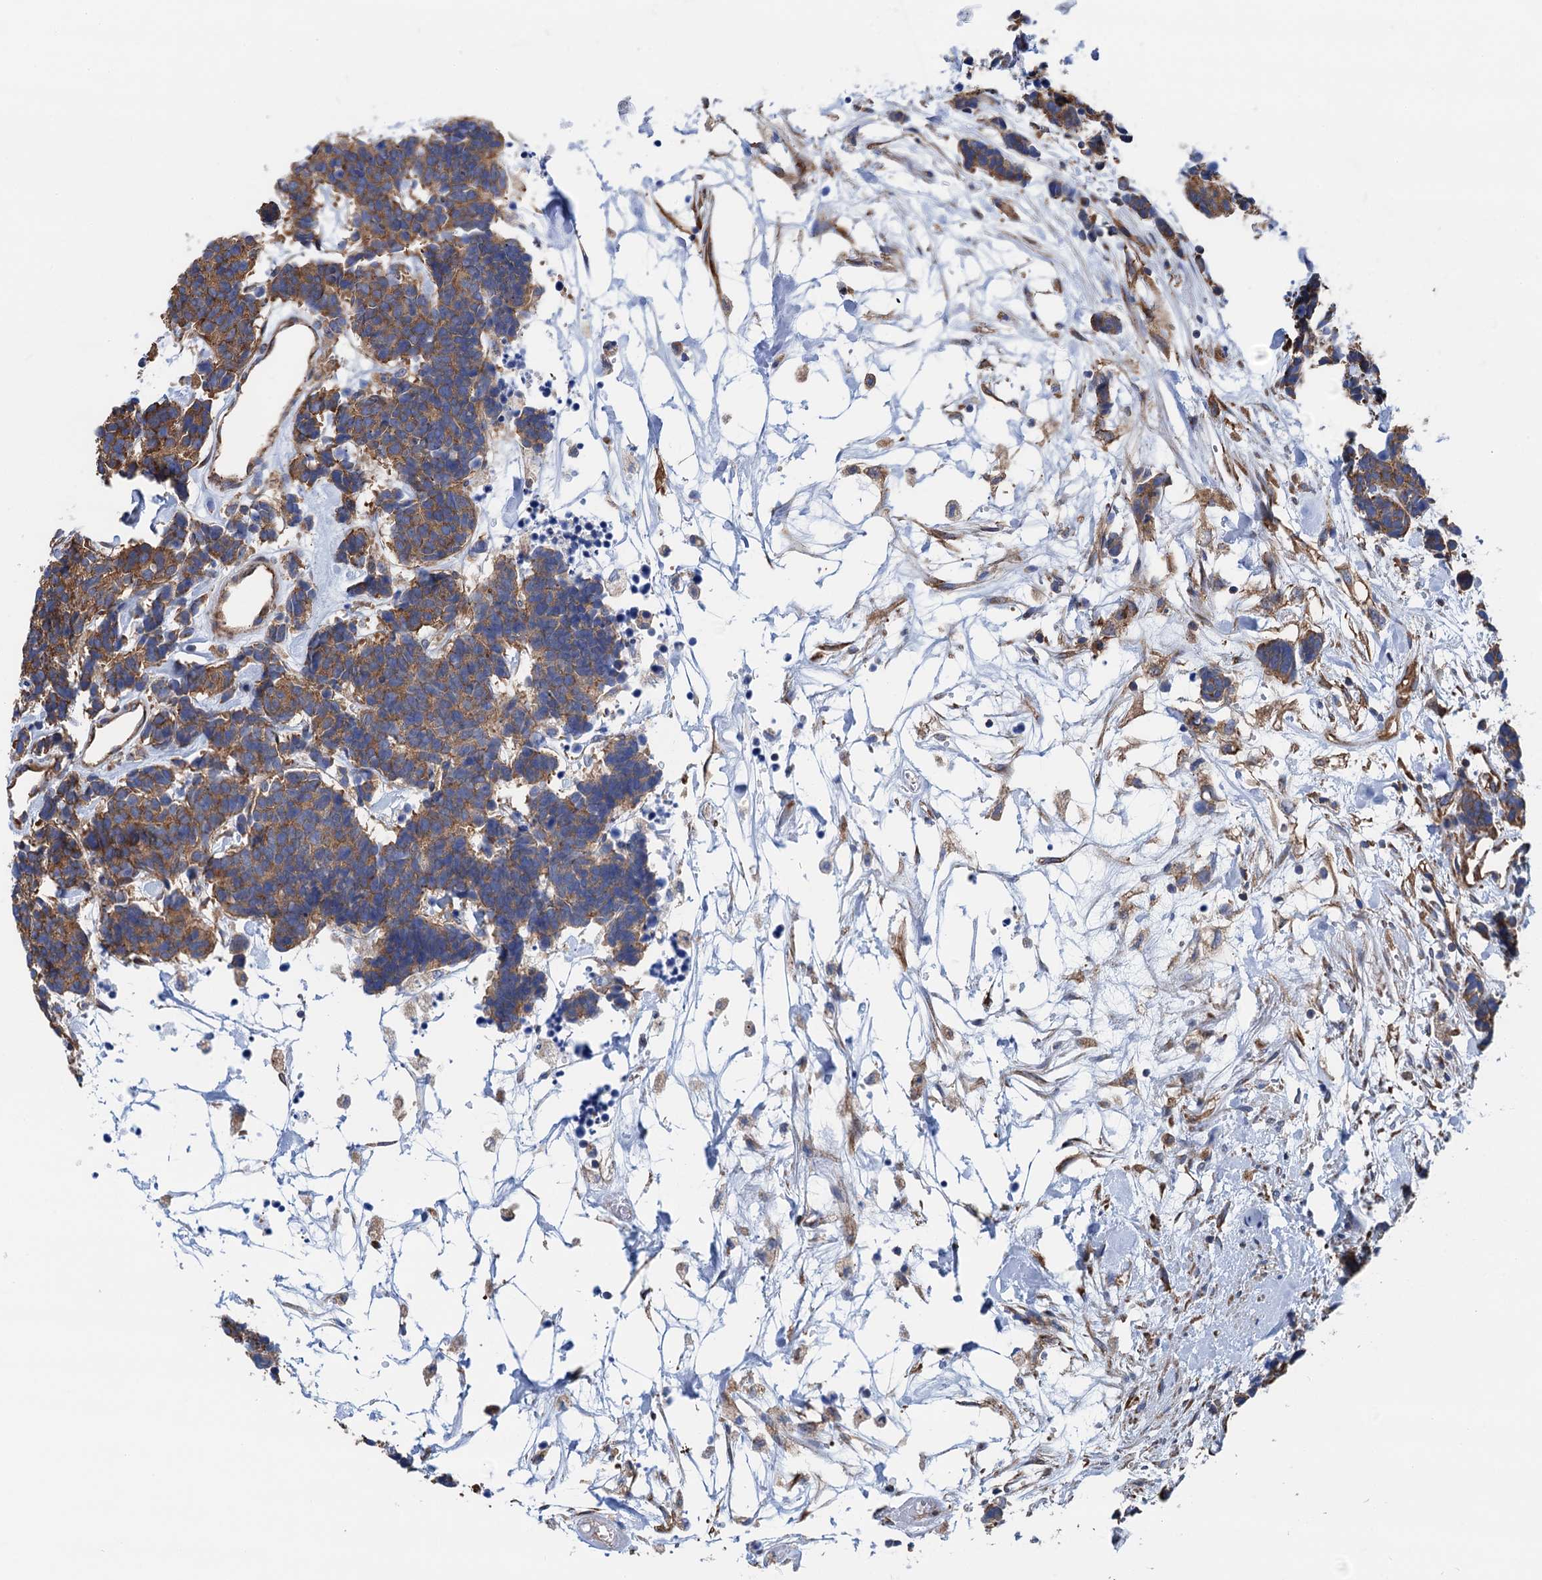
{"staining": {"intensity": "moderate", "quantity": ">75%", "location": "cytoplasmic/membranous"}, "tissue": "carcinoid", "cell_type": "Tumor cells", "image_type": "cancer", "snomed": [{"axis": "morphology", "description": "Carcinoma, NOS"}, {"axis": "morphology", "description": "Carcinoid, malignant, NOS"}, {"axis": "topography", "description": "Urinary bladder"}], "caption": "Human carcinoid stained for a protein (brown) reveals moderate cytoplasmic/membranous positive expression in approximately >75% of tumor cells.", "gene": "SLC12A7", "patient": {"sex": "male", "age": 57}}